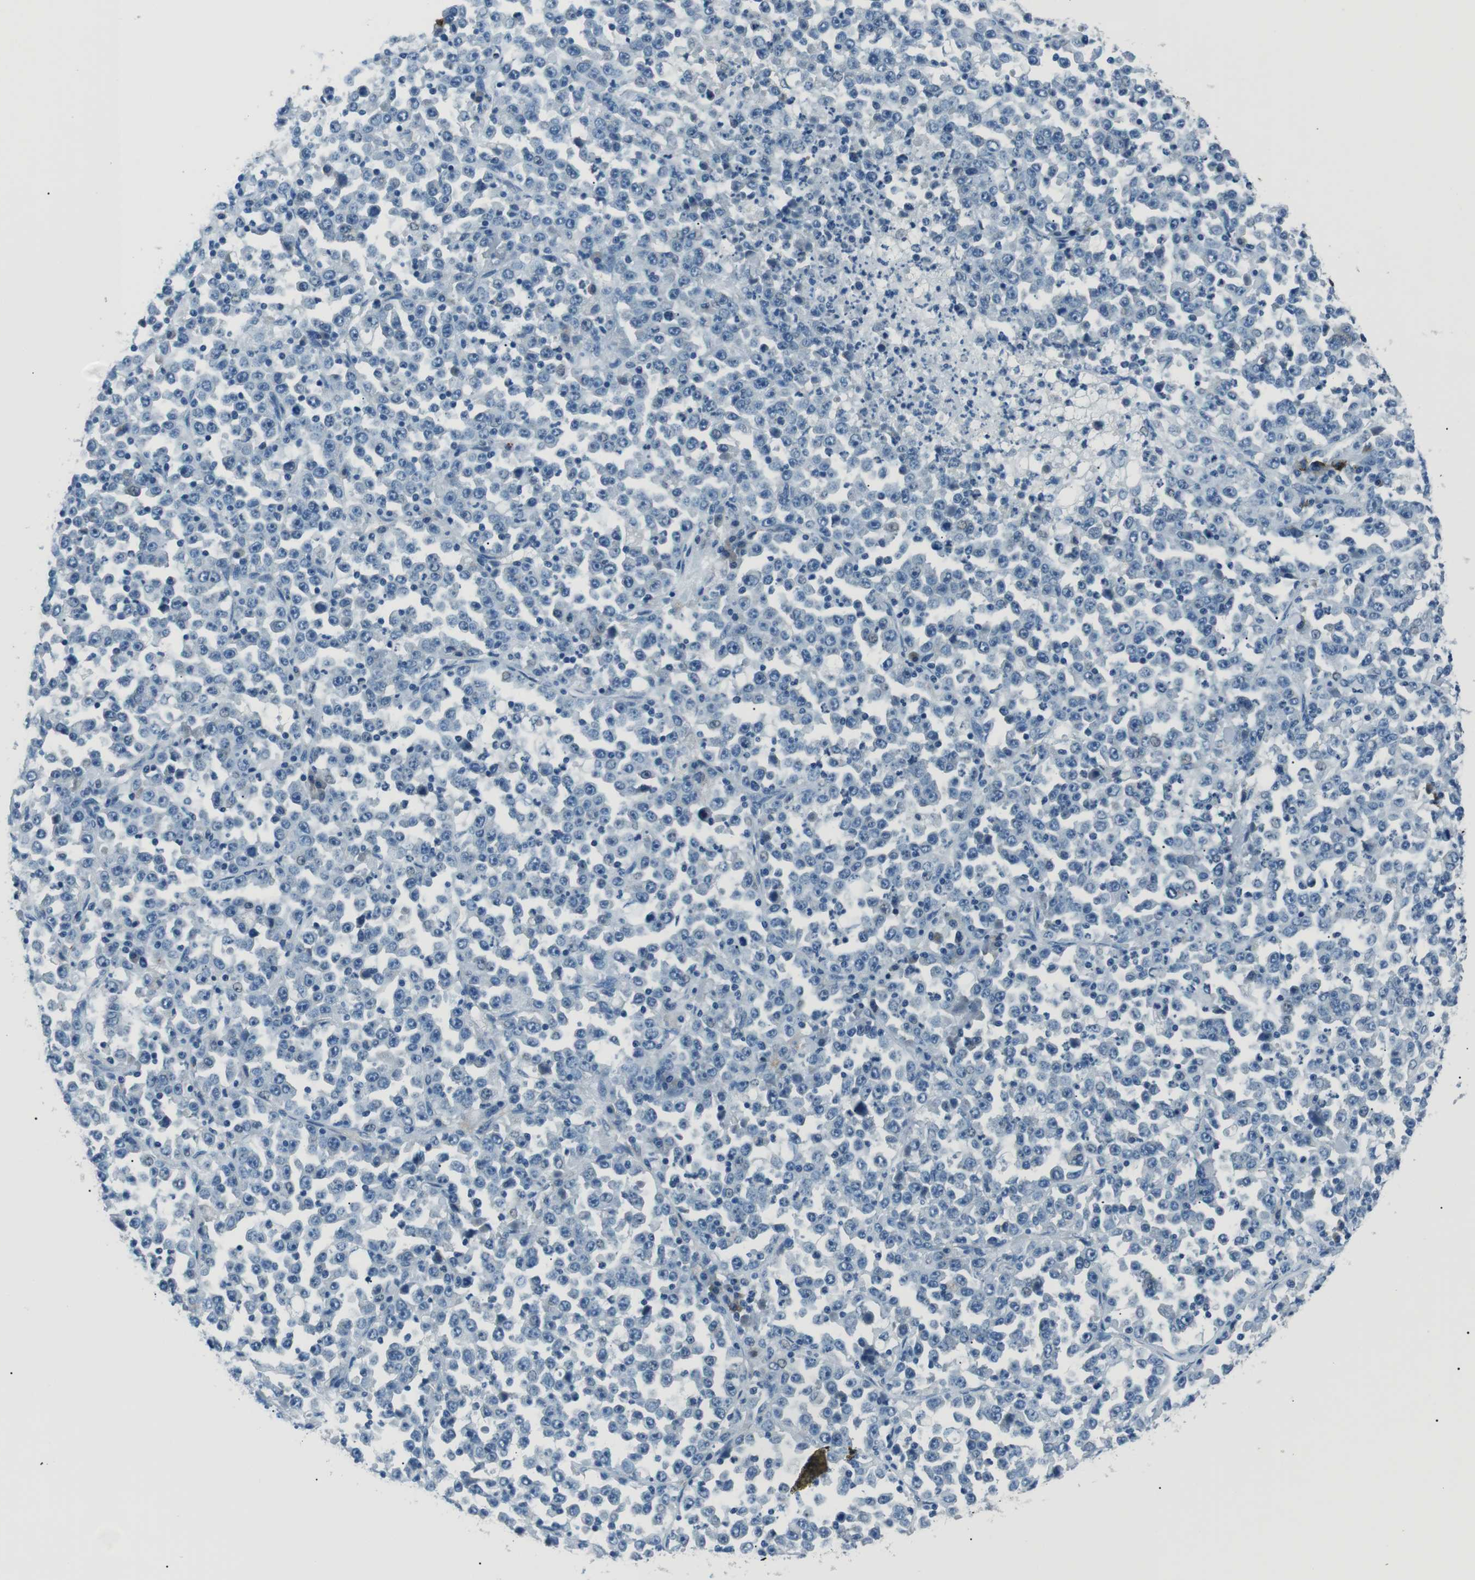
{"staining": {"intensity": "negative", "quantity": "none", "location": "none"}, "tissue": "stomach cancer", "cell_type": "Tumor cells", "image_type": "cancer", "snomed": [{"axis": "morphology", "description": "Normal tissue, NOS"}, {"axis": "morphology", "description": "Adenocarcinoma, NOS"}, {"axis": "topography", "description": "Stomach, upper"}, {"axis": "topography", "description": "Stomach"}], "caption": "Immunohistochemical staining of human stomach adenocarcinoma demonstrates no significant positivity in tumor cells.", "gene": "ST6GAL1", "patient": {"sex": "male", "age": 59}}